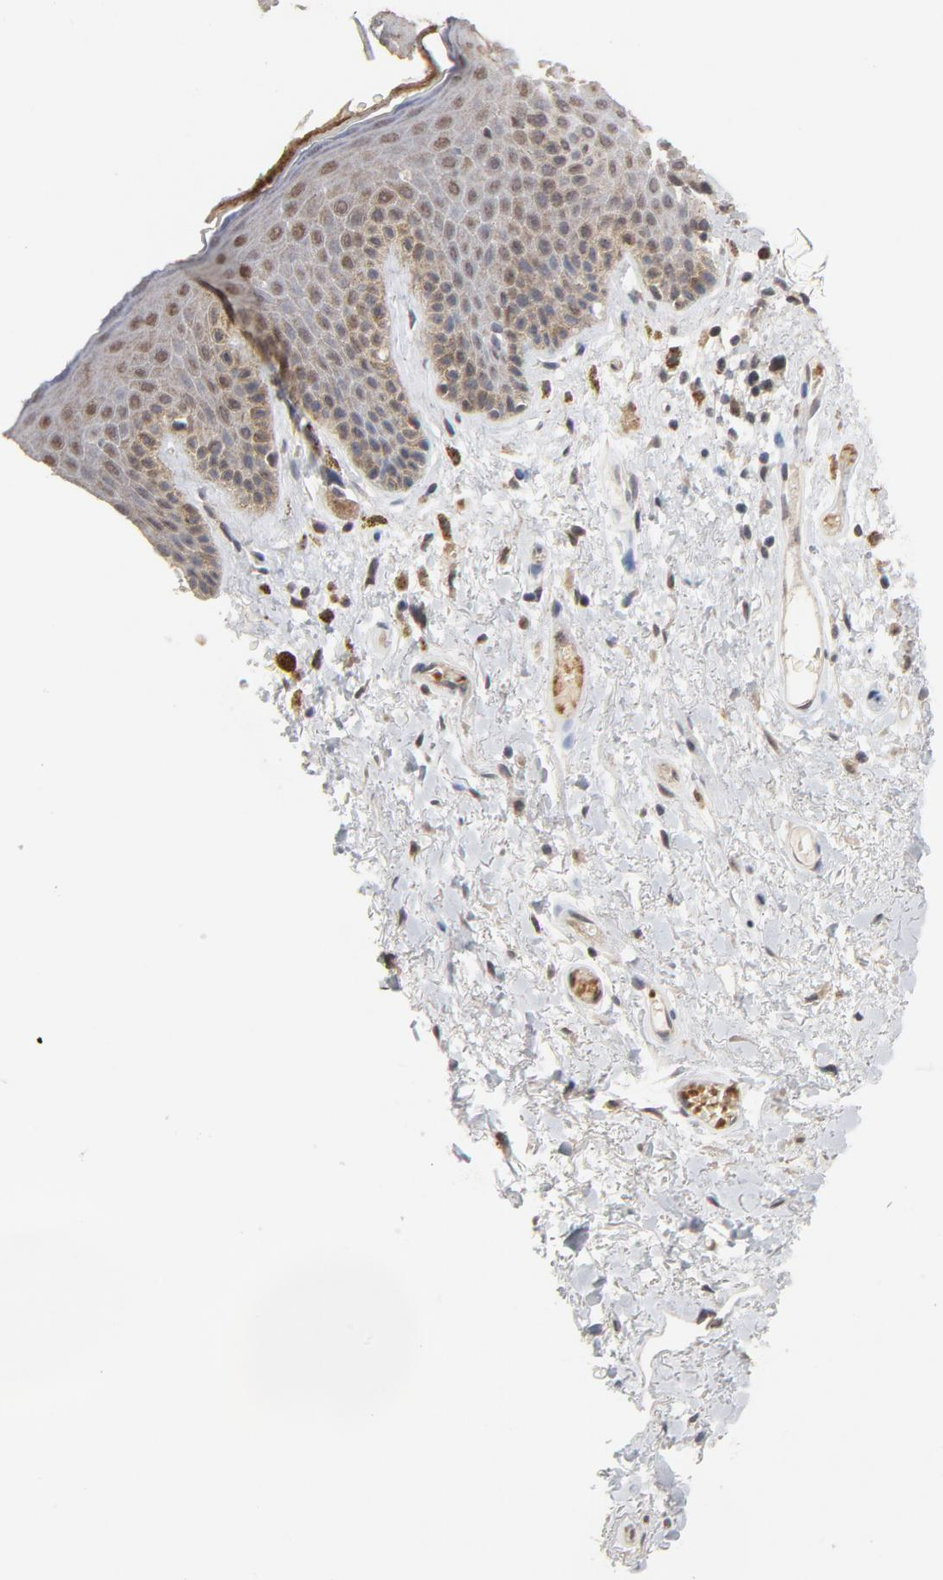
{"staining": {"intensity": "weak", "quantity": ">75%", "location": "cytoplasmic/membranous"}, "tissue": "skin", "cell_type": "Epidermal cells", "image_type": "normal", "snomed": [{"axis": "morphology", "description": "Normal tissue, NOS"}, {"axis": "topography", "description": "Anal"}], "caption": "Immunohistochemical staining of unremarkable human skin demonstrates weak cytoplasmic/membranous protein positivity in approximately >75% of epidermal cells. (DAB = brown stain, brightfield microscopy at high magnification).", "gene": "PRDX1", "patient": {"sex": "male", "age": 74}}